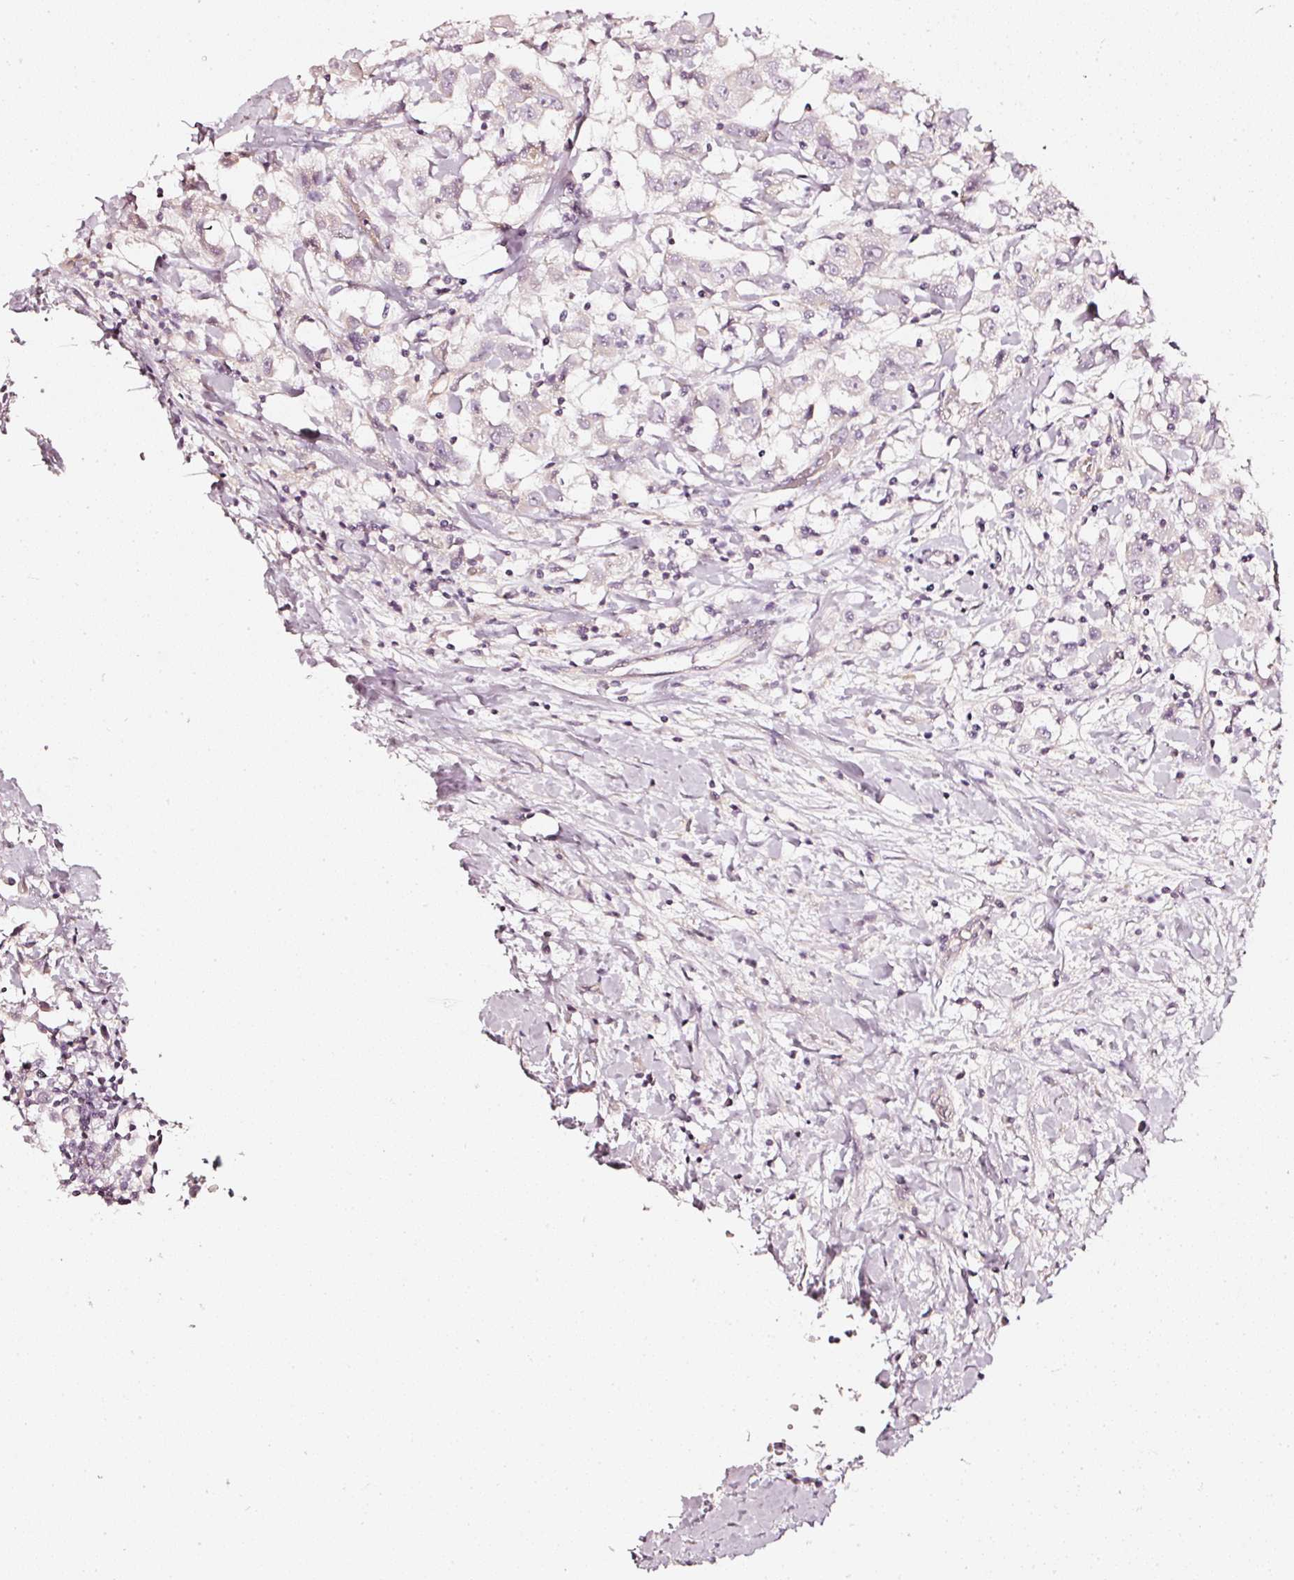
{"staining": {"intensity": "negative", "quantity": "none", "location": "none"}, "tissue": "breast cancer", "cell_type": "Tumor cells", "image_type": "cancer", "snomed": [{"axis": "morphology", "description": "Duct carcinoma"}, {"axis": "topography", "description": "Breast"}], "caption": "Immunohistochemical staining of human breast cancer (infiltrating ductal carcinoma) exhibits no significant staining in tumor cells.", "gene": "CNP", "patient": {"sex": "female", "age": 61}}